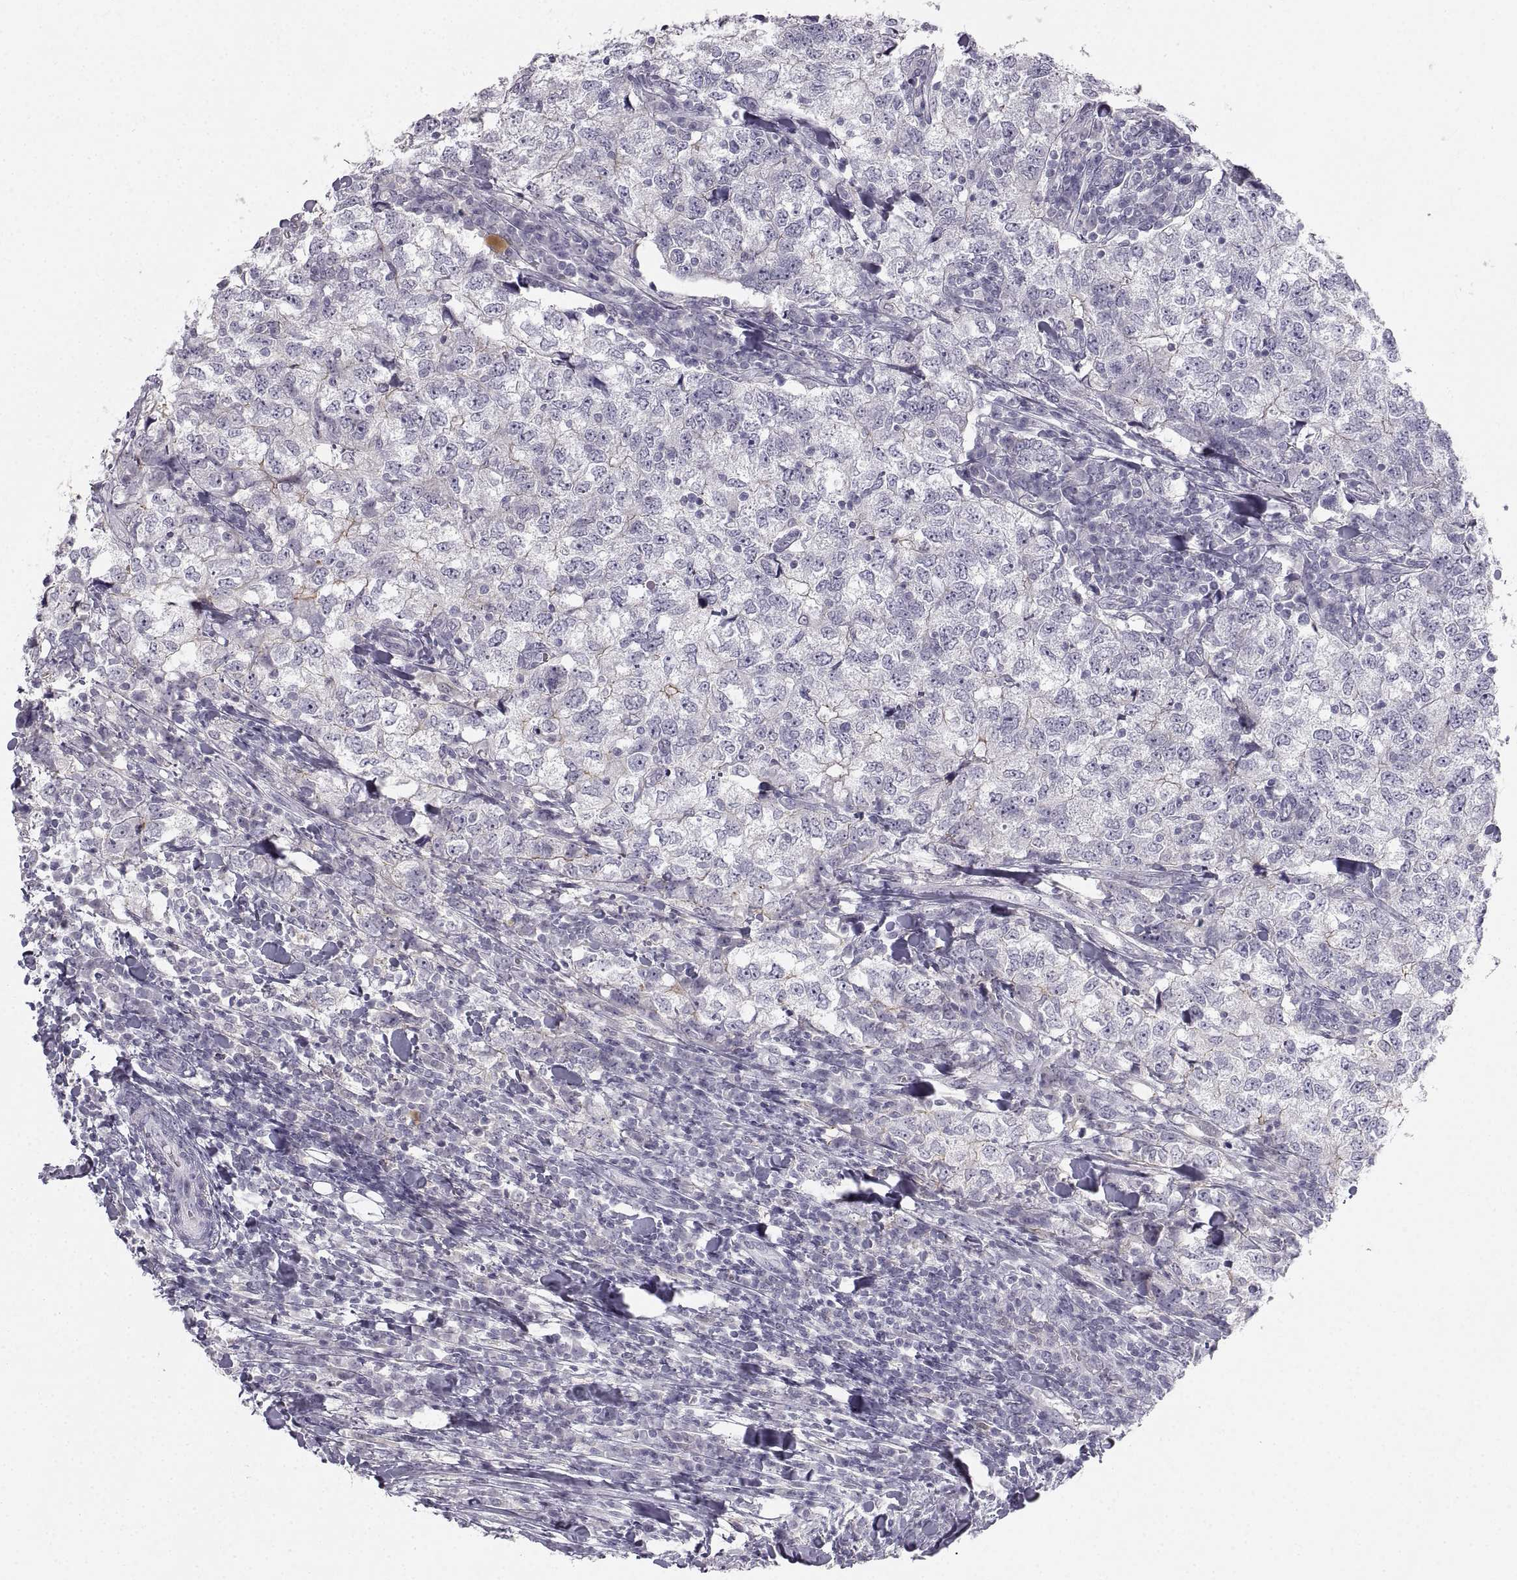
{"staining": {"intensity": "negative", "quantity": "none", "location": "none"}, "tissue": "breast cancer", "cell_type": "Tumor cells", "image_type": "cancer", "snomed": [{"axis": "morphology", "description": "Duct carcinoma"}, {"axis": "topography", "description": "Breast"}], "caption": "Tumor cells show no significant positivity in breast cancer. (Brightfield microscopy of DAB immunohistochemistry at high magnification).", "gene": "ZNF185", "patient": {"sex": "female", "age": 30}}